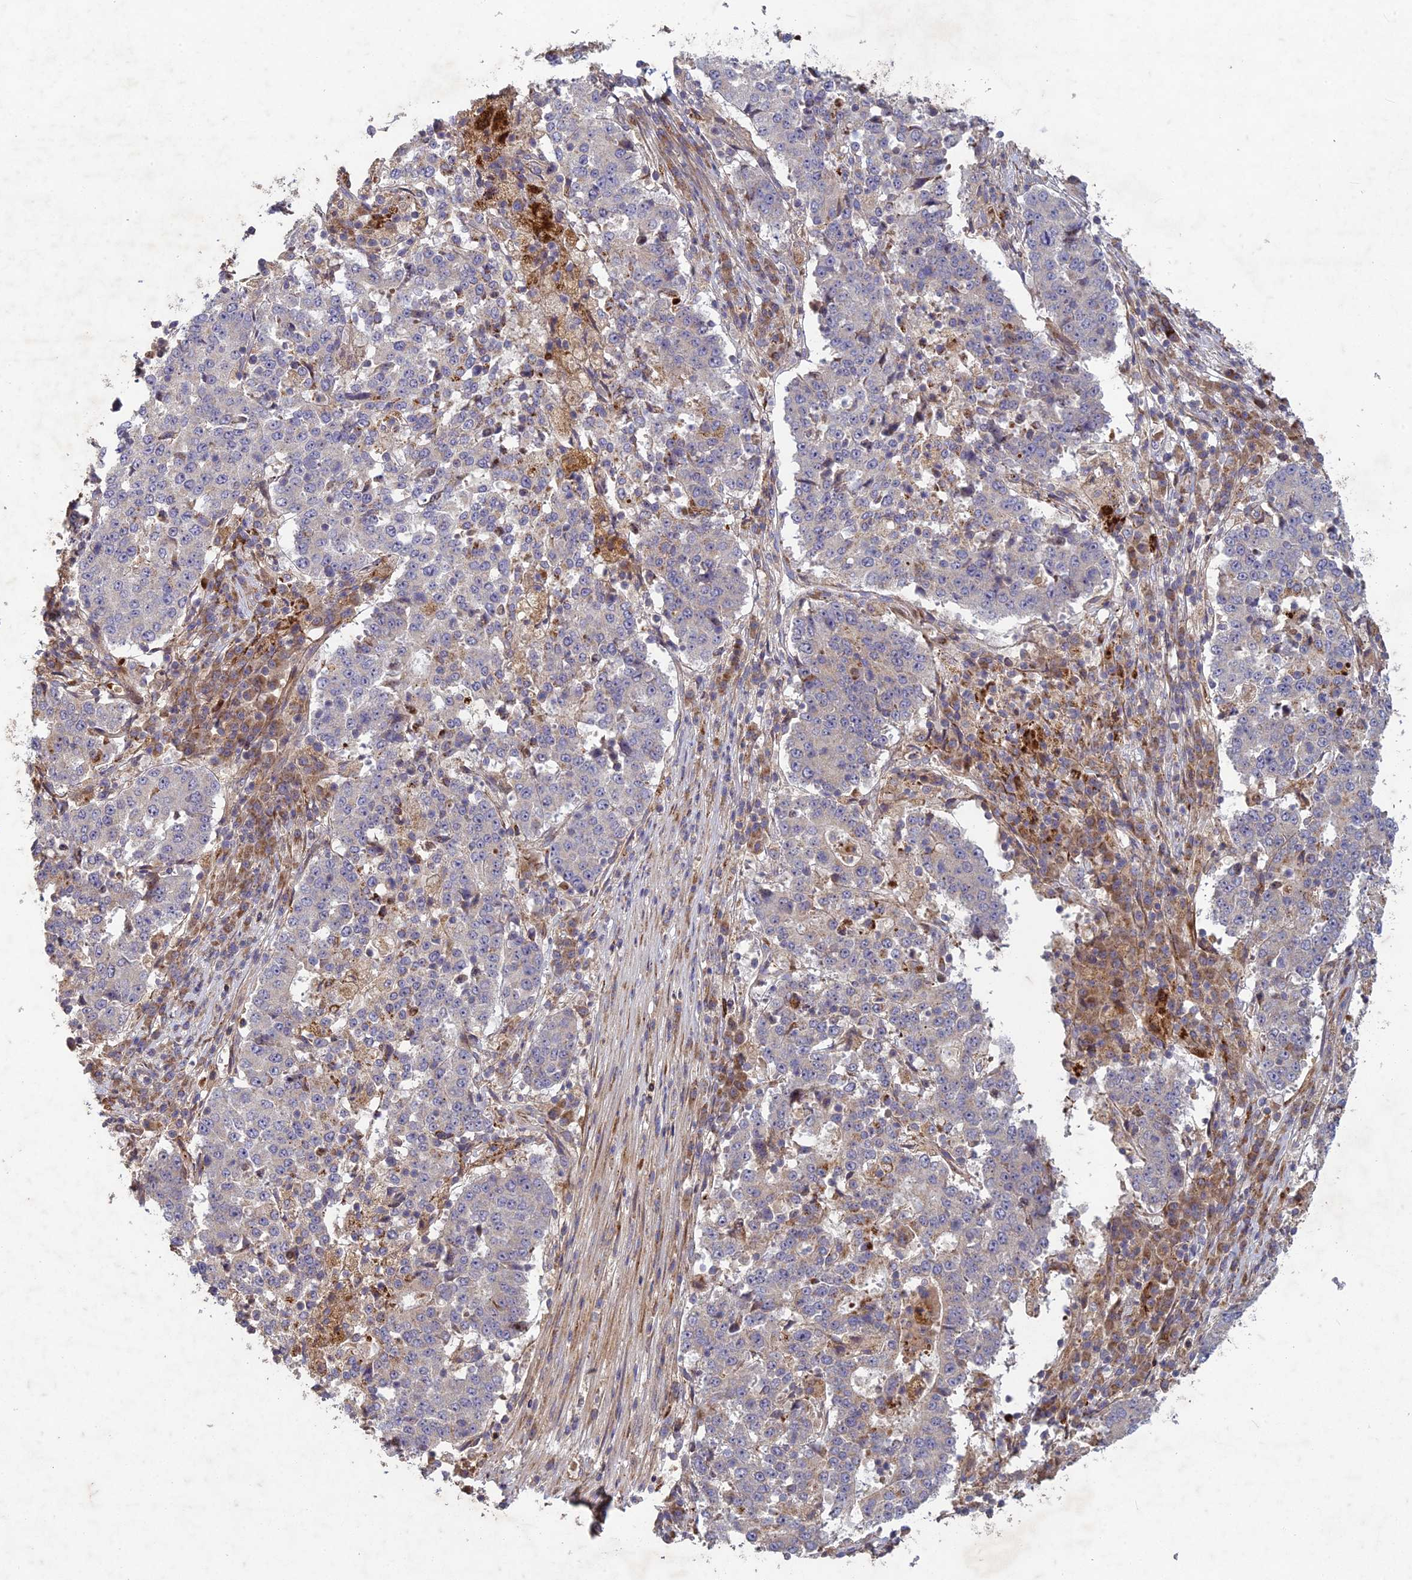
{"staining": {"intensity": "negative", "quantity": "none", "location": "none"}, "tissue": "stomach cancer", "cell_type": "Tumor cells", "image_type": "cancer", "snomed": [{"axis": "morphology", "description": "Adenocarcinoma, NOS"}, {"axis": "topography", "description": "Stomach"}], "caption": "Immunohistochemical staining of human stomach adenocarcinoma demonstrates no significant positivity in tumor cells.", "gene": "TCF25", "patient": {"sex": "male", "age": 59}}